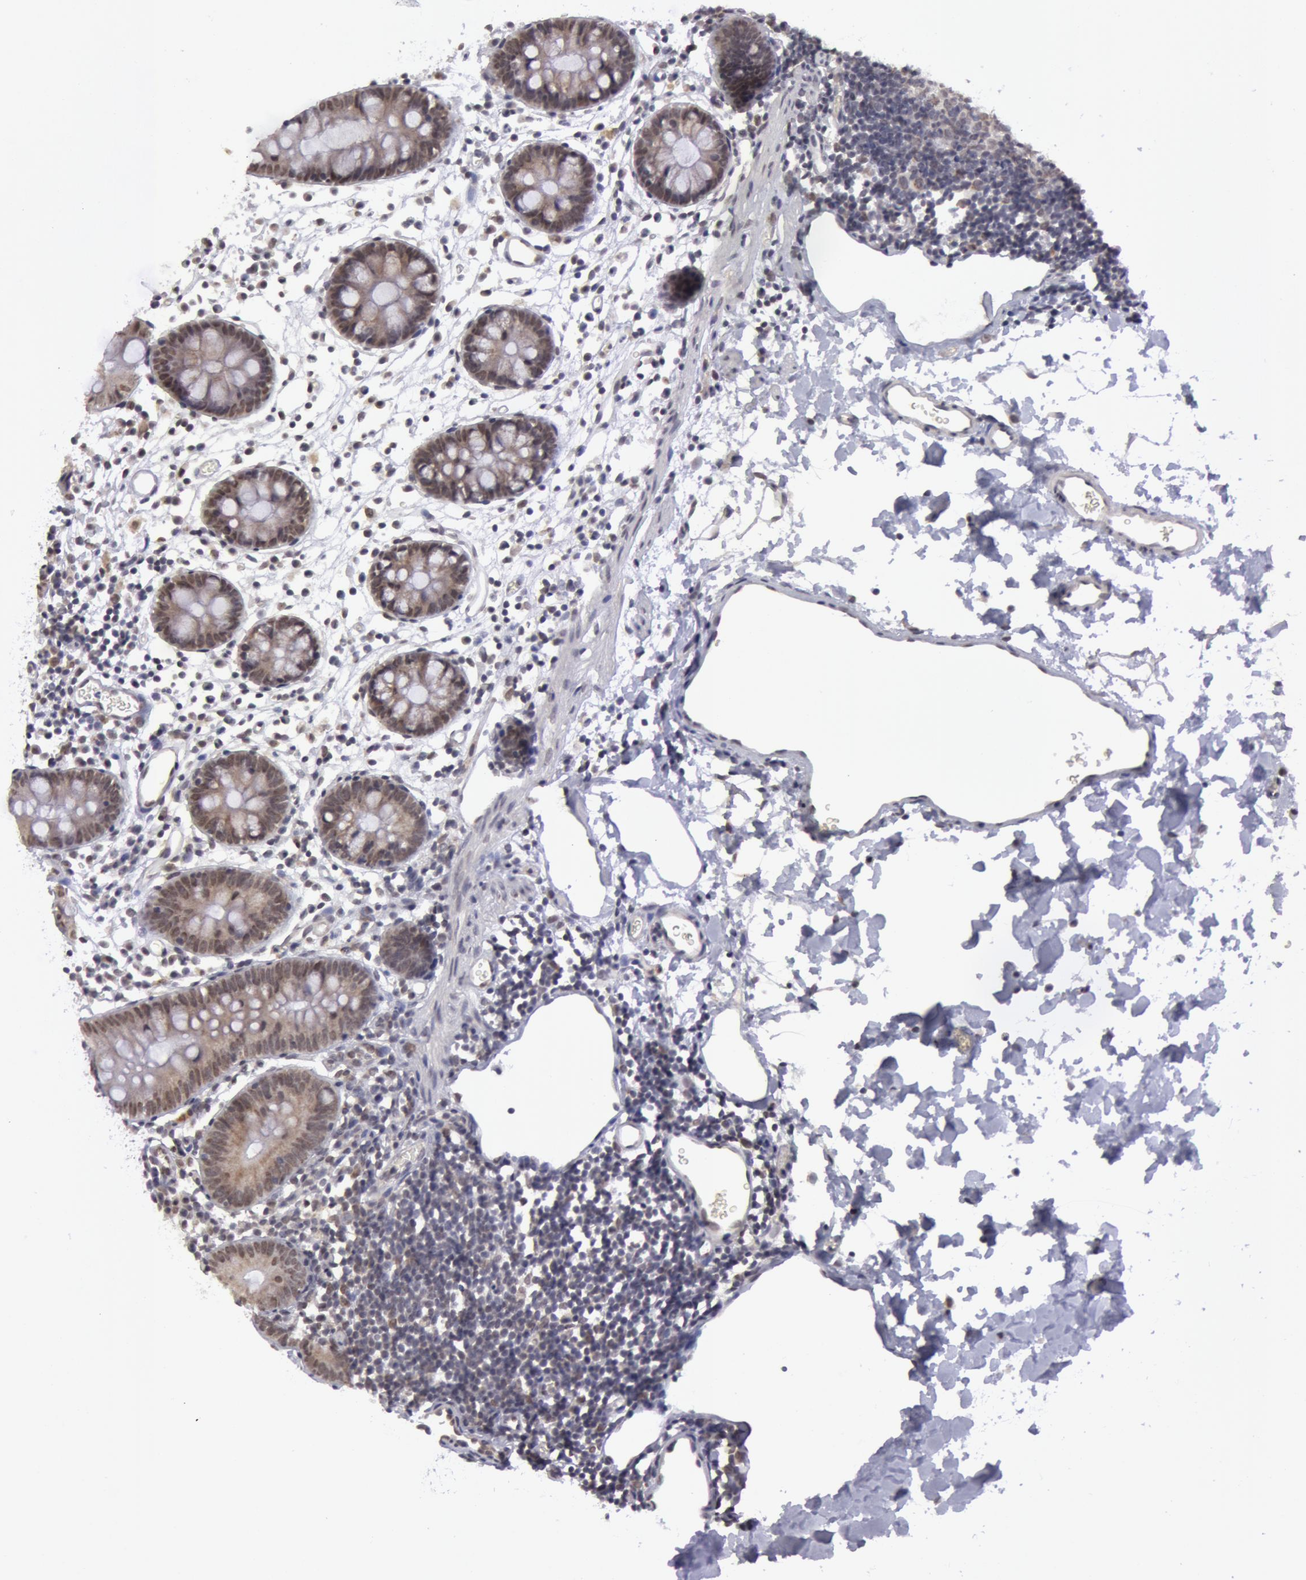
{"staining": {"intensity": "moderate", "quantity": ">75%", "location": "cytoplasmic/membranous"}, "tissue": "colon", "cell_type": "Endothelial cells", "image_type": "normal", "snomed": [{"axis": "morphology", "description": "Normal tissue, NOS"}, {"axis": "topography", "description": "Colon"}], "caption": "The image demonstrates a brown stain indicating the presence of a protein in the cytoplasmic/membranous of endothelial cells in colon. (Stains: DAB (3,3'-diaminobenzidine) in brown, nuclei in blue, Microscopy: brightfield microscopy at high magnification).", "gene": "VRTN", "patient": {"sex": "male", "age": 14}}